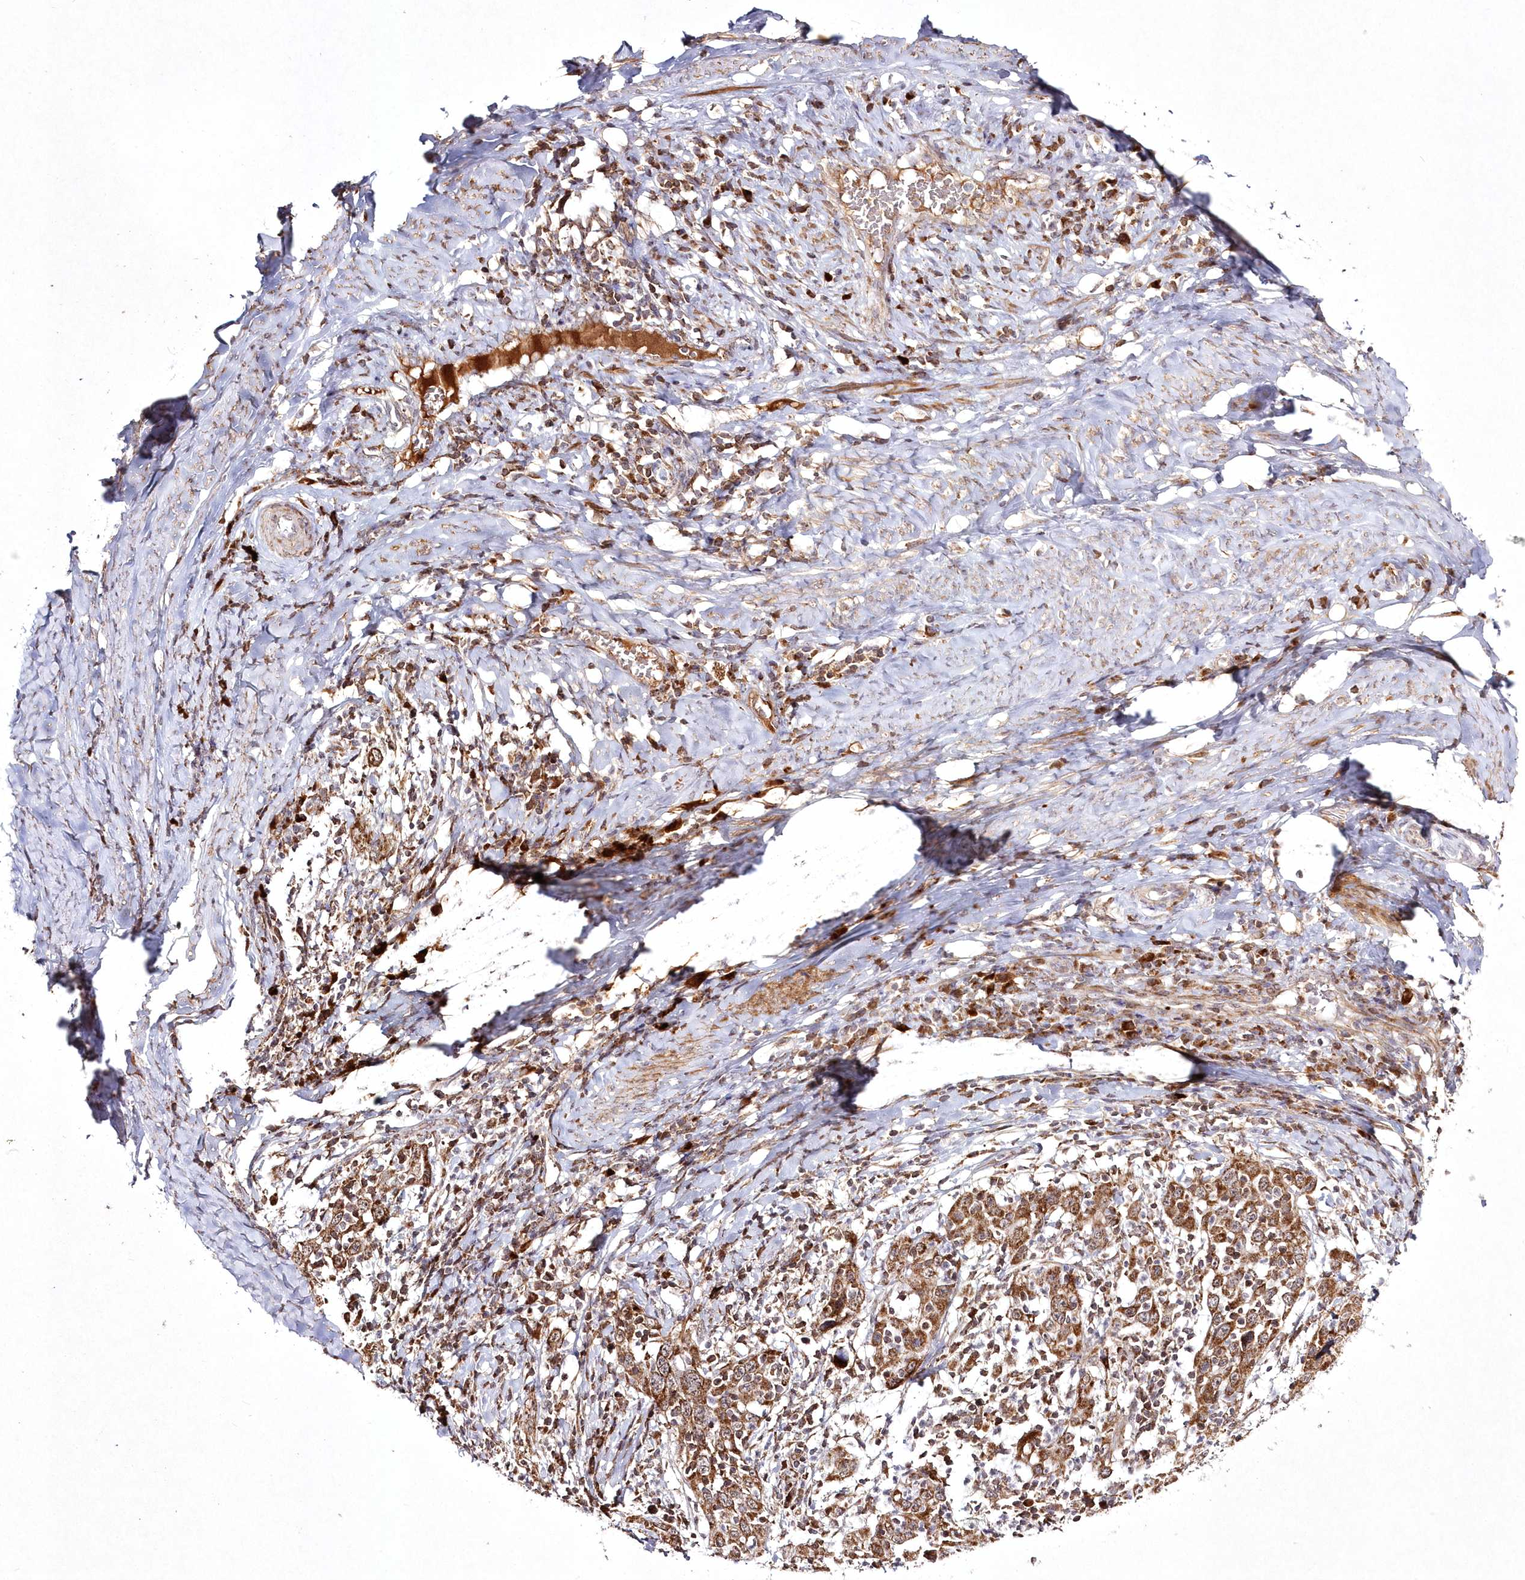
{"staining": {"intensity": "moderate", "quantity": ">75%", "location": "cytoplasmic/membranous"}, "tissue": "cervical cancer", "cell_type": "Tumor cells", "image_type": "cancer", "snomed": [{"axis": "morphology", "description": "Squamous cell carcinoma, NOS"}, {"axis": "topography", "description": "Cervix"}], "caption": "Moderate cytoplasmic/membranous protein expression is identified in about >75% of tumor cells in squamous cell carcinoma (cervical).", "gene": "PEX13", "patient": {"sex": "female", "age": 46}}